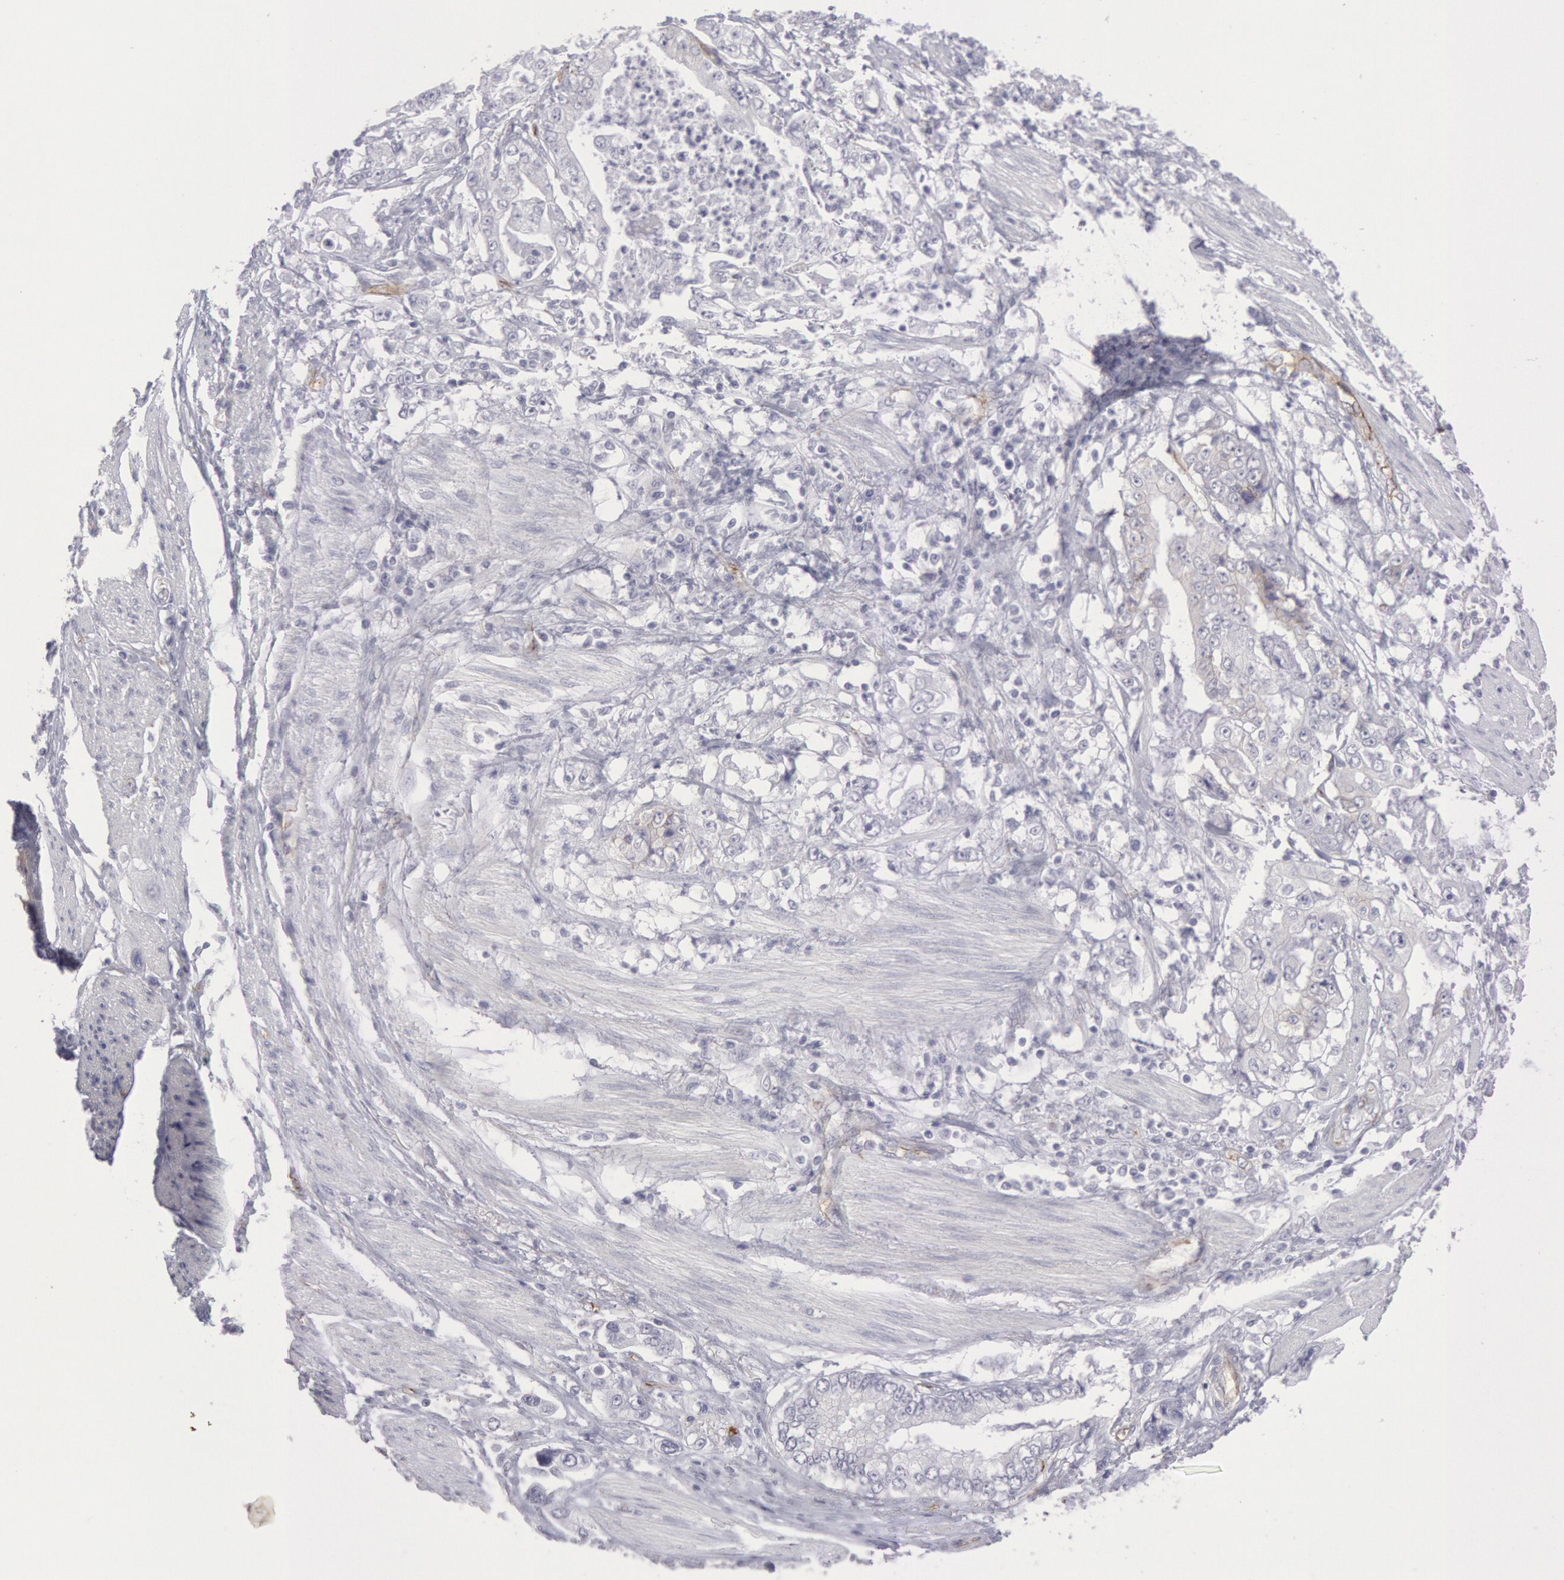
{"staining": {"intensity": "negative", "quantity": "none", "location": "none"}, "tissue": "stomach cancer", "cell_type": "Tumor cells", "image_type": "cancer", "snomed": [{"axis": "morphology", "description": "Adenocarcinoma, NOS"}, {"axis": "topography", "description": "Pancreas"}, {"axis": "topography", "description": "Stomach, upper"}], "caption": "Tumor cells show no significant protein staining in stomach cancer.", "gene": "CDH13", "patient": {"sex": "male", "age": 77}}